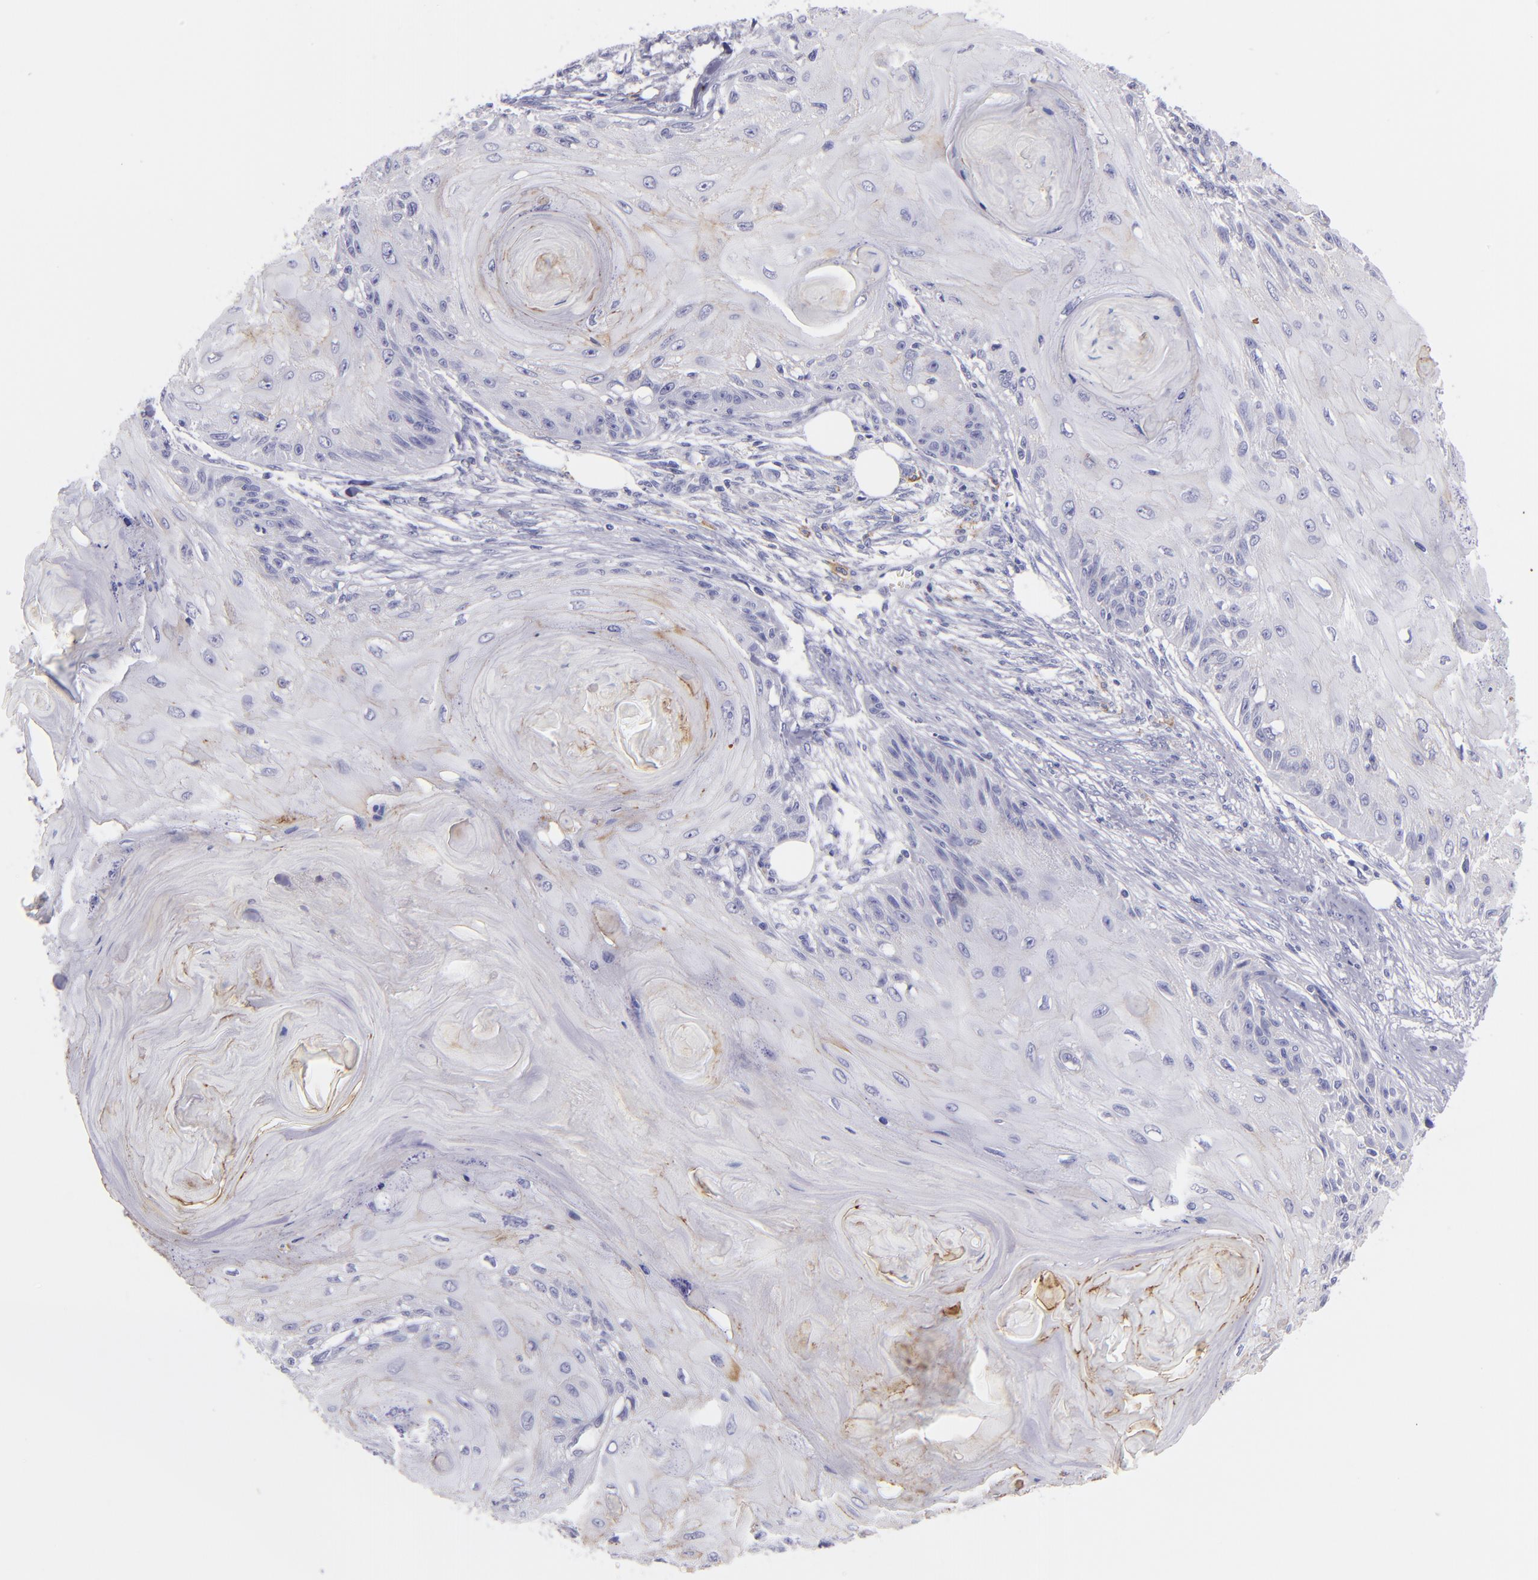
{"staining": {"intensity": "negative", "quantity": "none", "location": "none"}, "tissue": "skin cancer", "cell_type": "Tumor cells", "image_type": "cancer", "snomed": [{"axis": "morphology", "description": "Squamous cell carcinoma, NOS"}, {"axis": "topography", "description": "Skin"}], "caption": "This is an IHC photomicrograph of human skin cancer. There is no expression in tumor cells.", "gene": "CD82", "patient": {"sex": "female", "age": 88}}